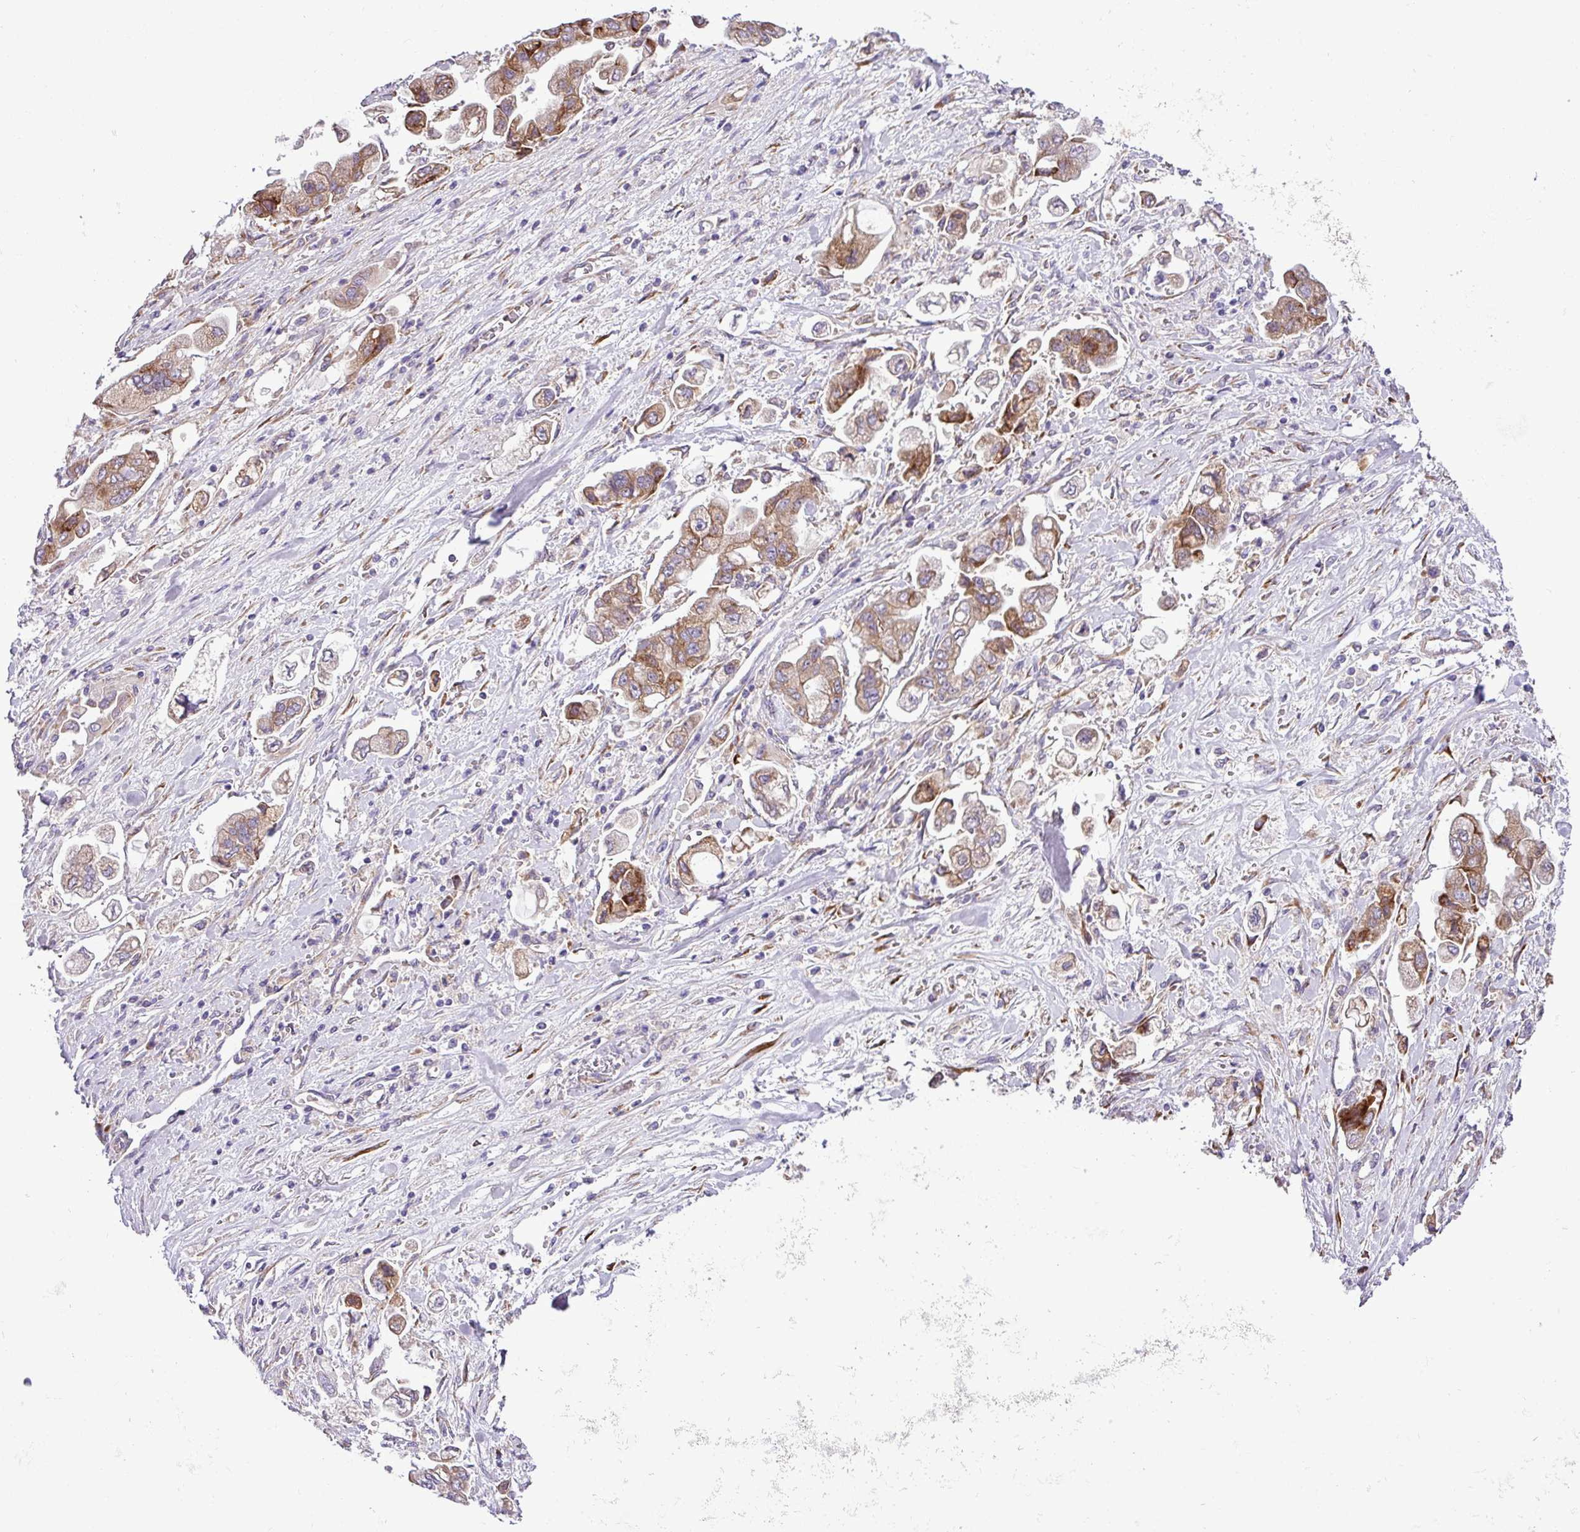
{"staining": {"intensity": "moderate", "quantity": ">75%", "location": "cytoplasmic/membranous"}, "tissue": "stomach cancer", "cell_type": "Tumor cells", "image_type": "cancer", "snomed": [{"axis": "morphology", "description": "Adenocarcinoma, NOS"}, {"axis": "topography", "description": "Stomach"}], "caption": "Immunohistochemistry of stomach adenocarcinoma demonstrates medium levels of moderate cytoplasmic/membranous expression in about >75% of tumor cells.", "gene": "RPL13", "patient": {"sex": "male", "age": 62}}